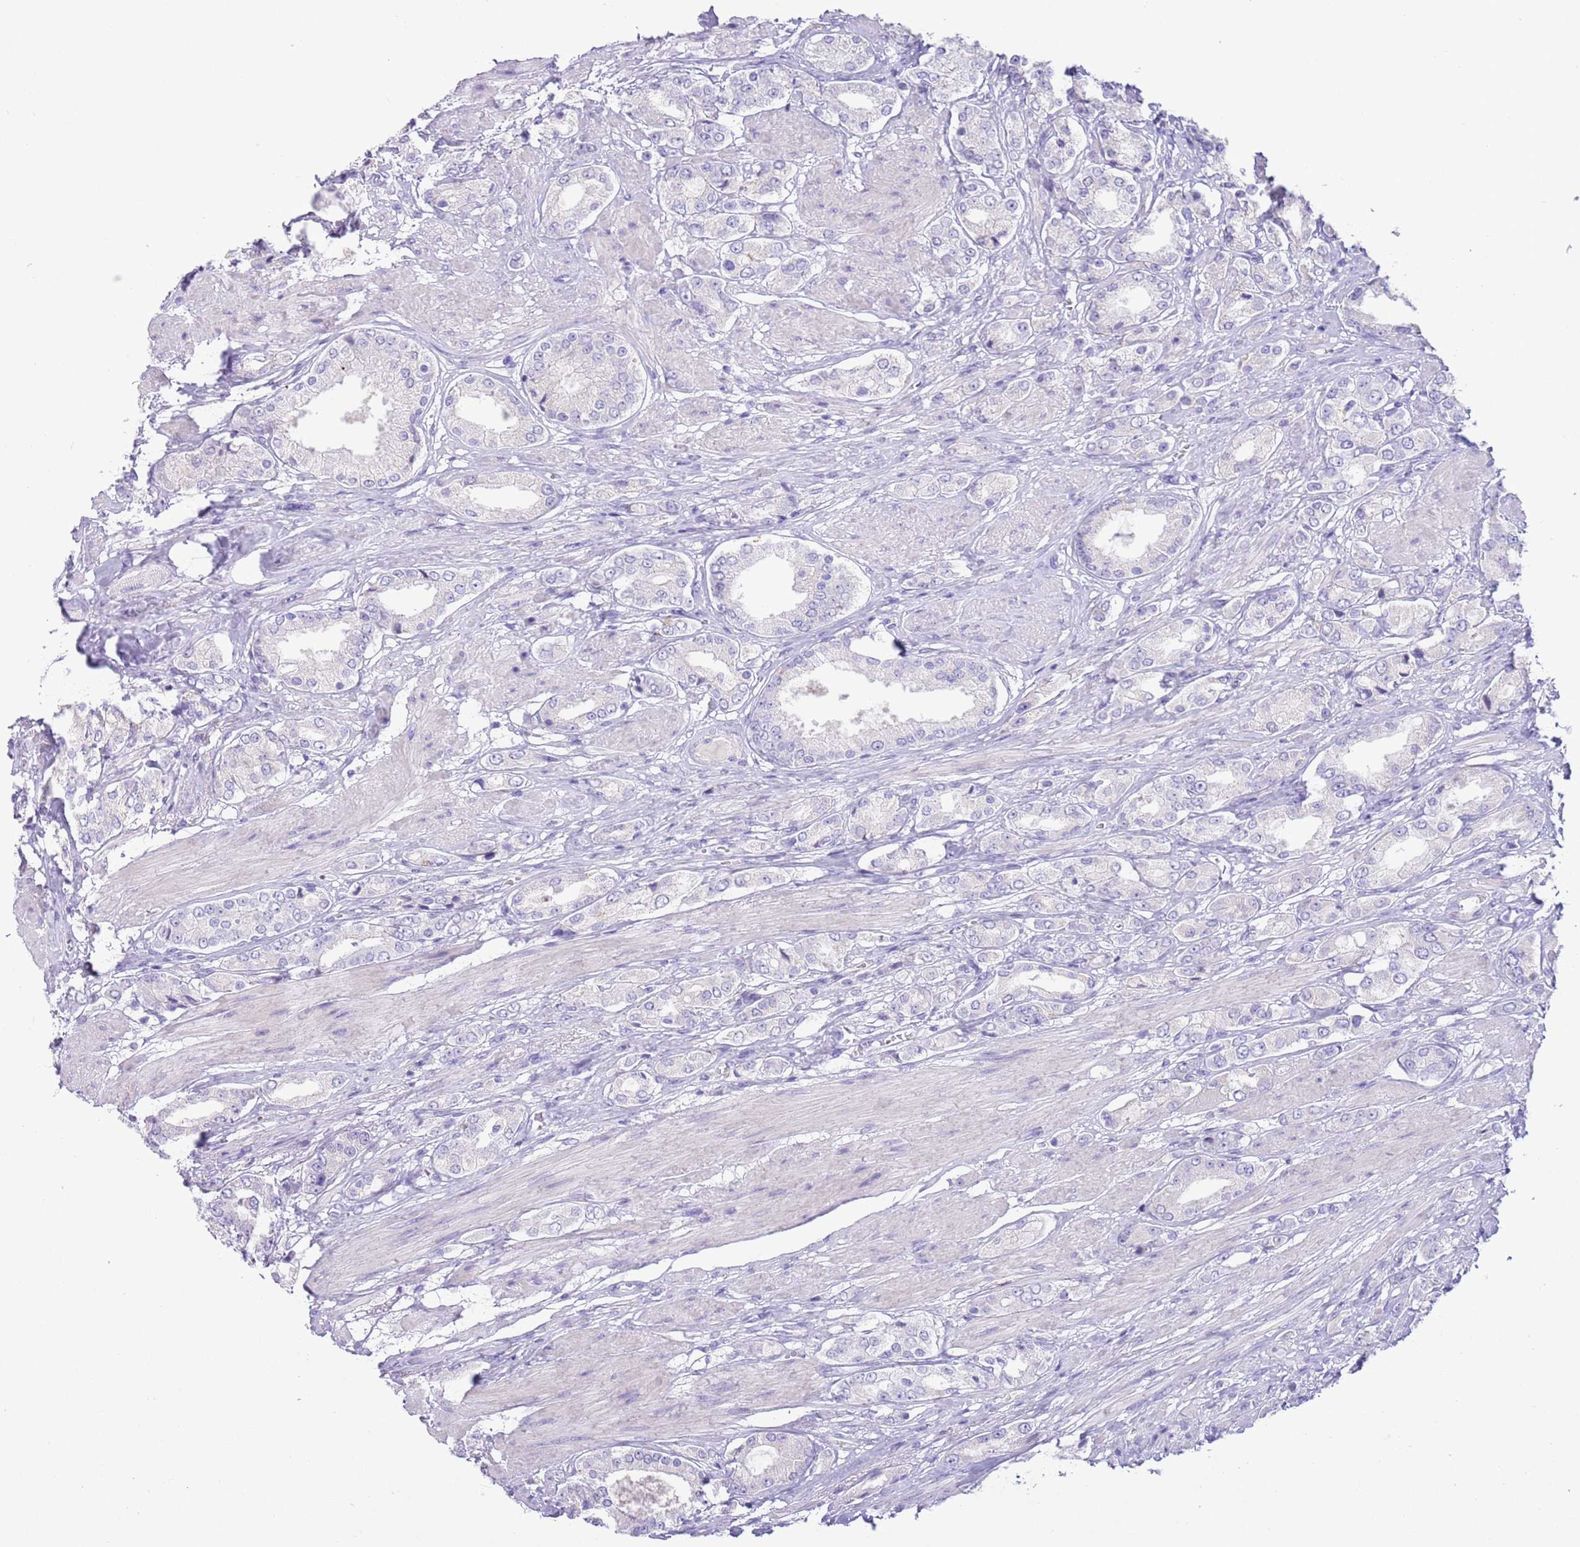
{"staining": {"intensity": "negative", "quantity": "none", "location": "none"}, "tissue": "prostate cancer", "cell_type": "Tumor cells", "image_type": "cancer", "snomed": [{"axis": "morphology", "description": "Adenocarcinoma, High grade"}, {"axis": "topography", "description": "Prostate and seminal vesicle, NOS"}], "caption": "This is an IHC histopathology image of human prostate cancer (adenocarcinoma (high-grade)). There is no expression in tumor cells.", "gene": "ZNF697", "patient": {"sex": "male", "age": 64}}